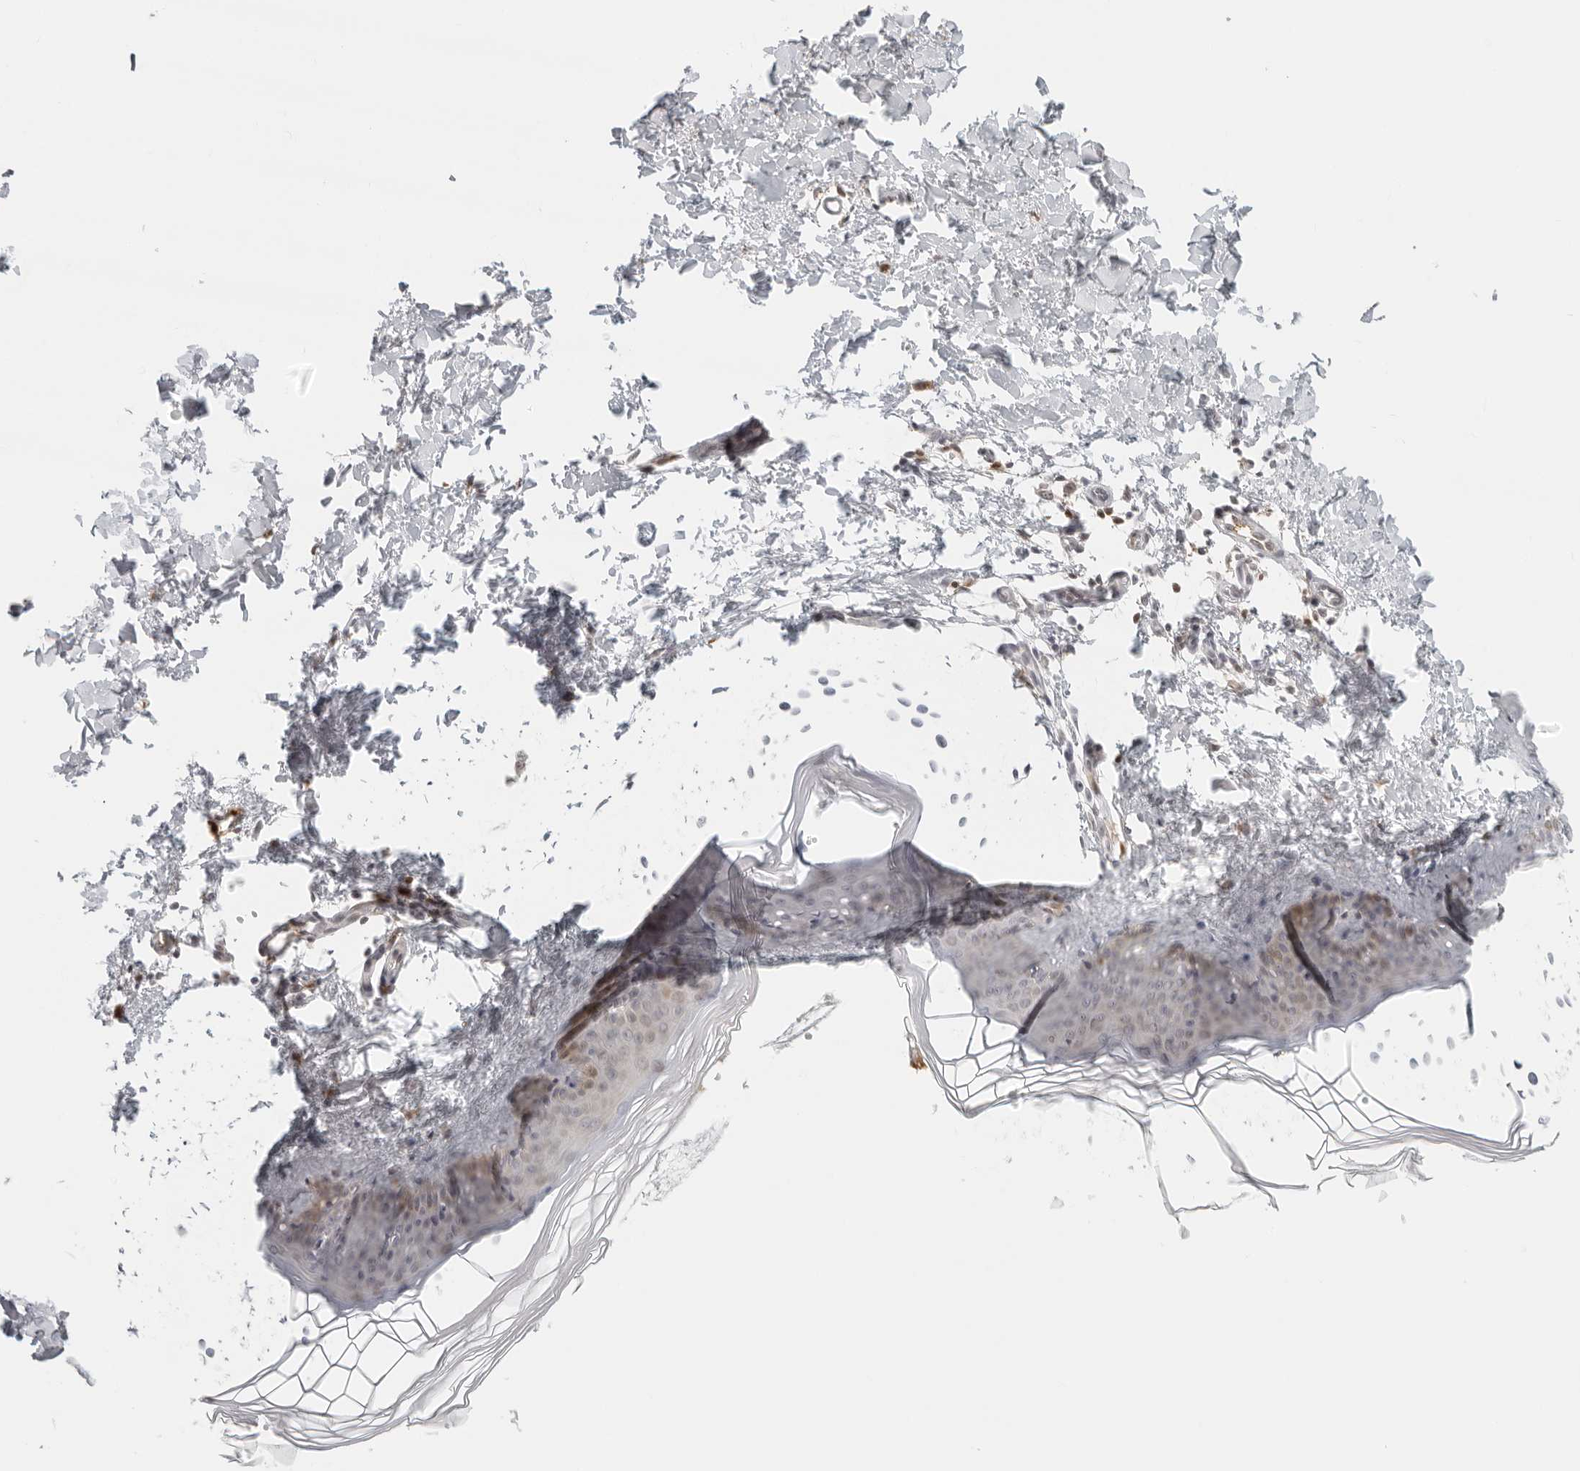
{"staining": {"intensity": "negative", "quantity": "none", "location": "none"}, "tissue": "skin", "cell_type": "Fibroblasts", "image_type": "normal", "snomed": [{"axis": "morphology", "description": "Normal tissue, NOS"}, {"axis": "topography", "description": "Skin"}], "caption": "Immunohistochemical staining of unremarkable skin reveals no significant expression in fibroblasts.", "gene": "ZNF678", "patient": {"sex": "female", "age": 27}}